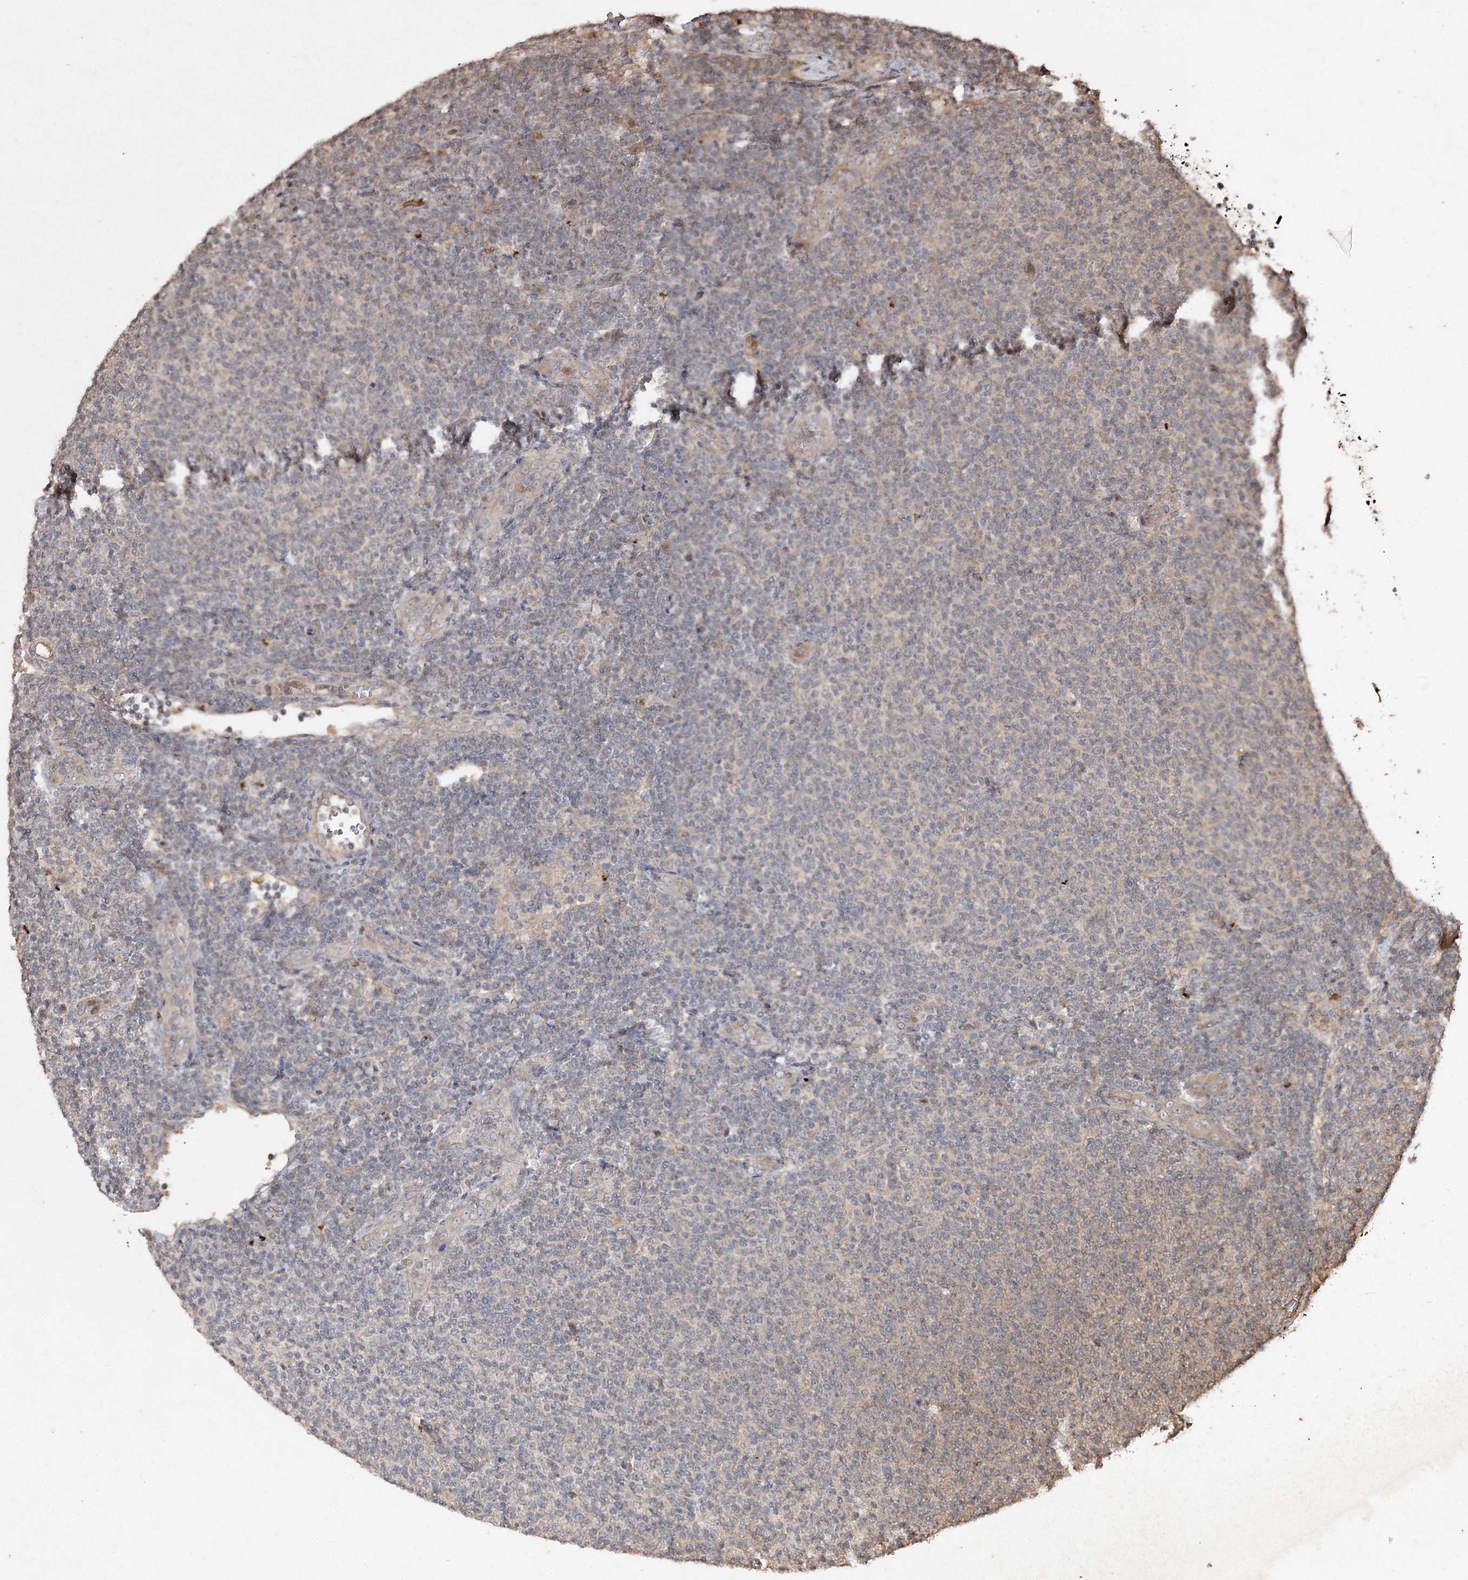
{"staining": {"intensity": "moderate", "quantity": "<25%", "location": "cytoplasmic/membranous"}, "tissue": "lymphoma", "cell_type": "Tumor cells", "image_type": "cancer", "snomed": [{"axis": "morphology", "description": "Malignant lymphoma, non-Hodgkin's type, Low grade"}, {"axis": "topography", "description": "Lymph node"}], "caption": "IHC photomicrograph of neoplastic tissue: human low-grade malignant lymphoma, non-Hodgkin's type stained using immunohistochemistry (IHC) demonstrates low levels of moderate protein expression localized specifically in the cytoplasmic/membranous of tumor cells, appearing as a cytoplasmic/membranous brown color.", "gene": "FANCL", "patient": {"sex": "male", "age": 66}}